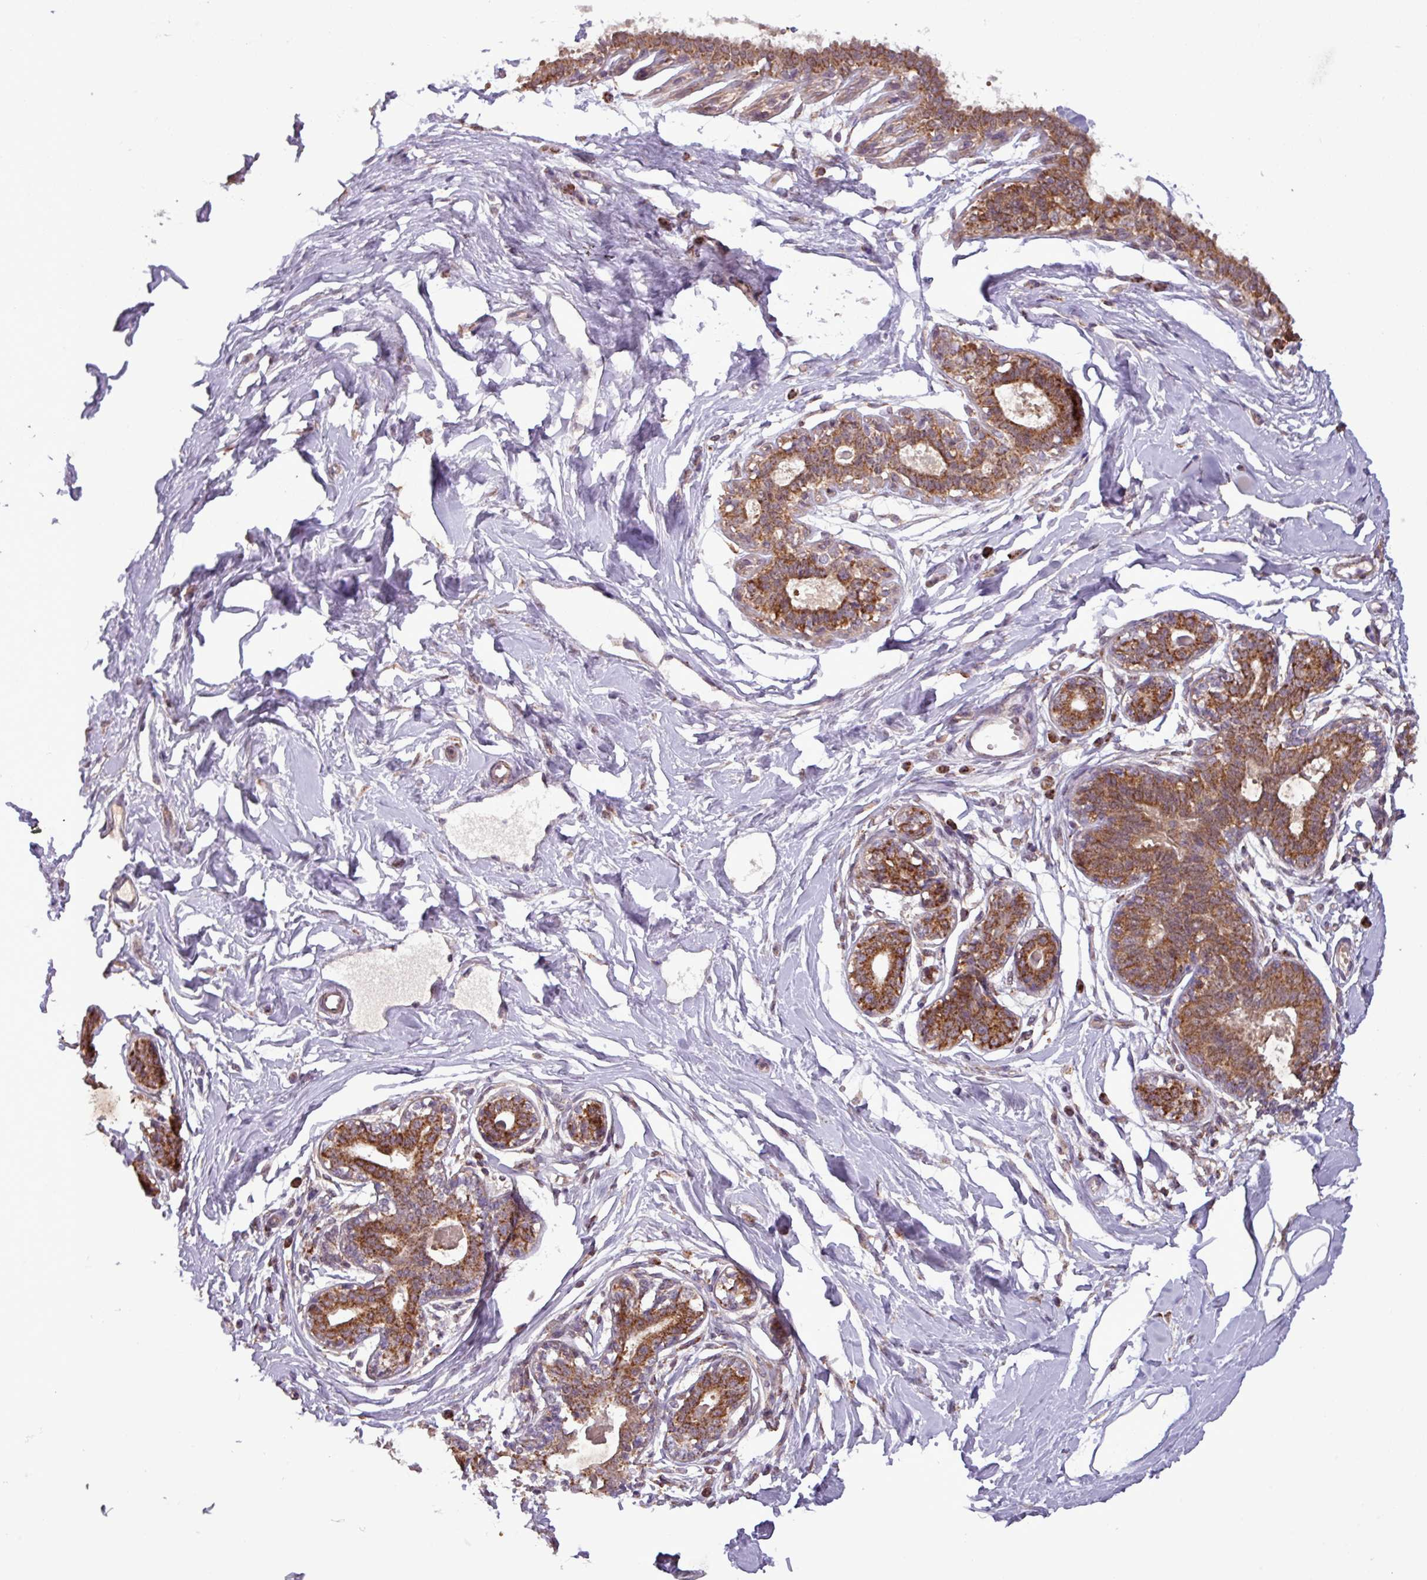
{"staining": {"intensity": "strong", "quantity": ">75%", "location": "cytoplasmic/membranous"}, "tissue": "breast", "cell_type": "Glandular cells", "image_type": "normal", "snomed": [{"axis": "morphology", "description": "Normal tissue, NOS"}, {"axis": "topography", "description": "Breast"}], "caption": "Immunohistochemical staining of unremarkable breast displays high levels of strong cytoplasmic/membranous staining in about >75% of glandular cells.", "gene": "MCTP2", "patient": {"sex": "female", "age": 45}}